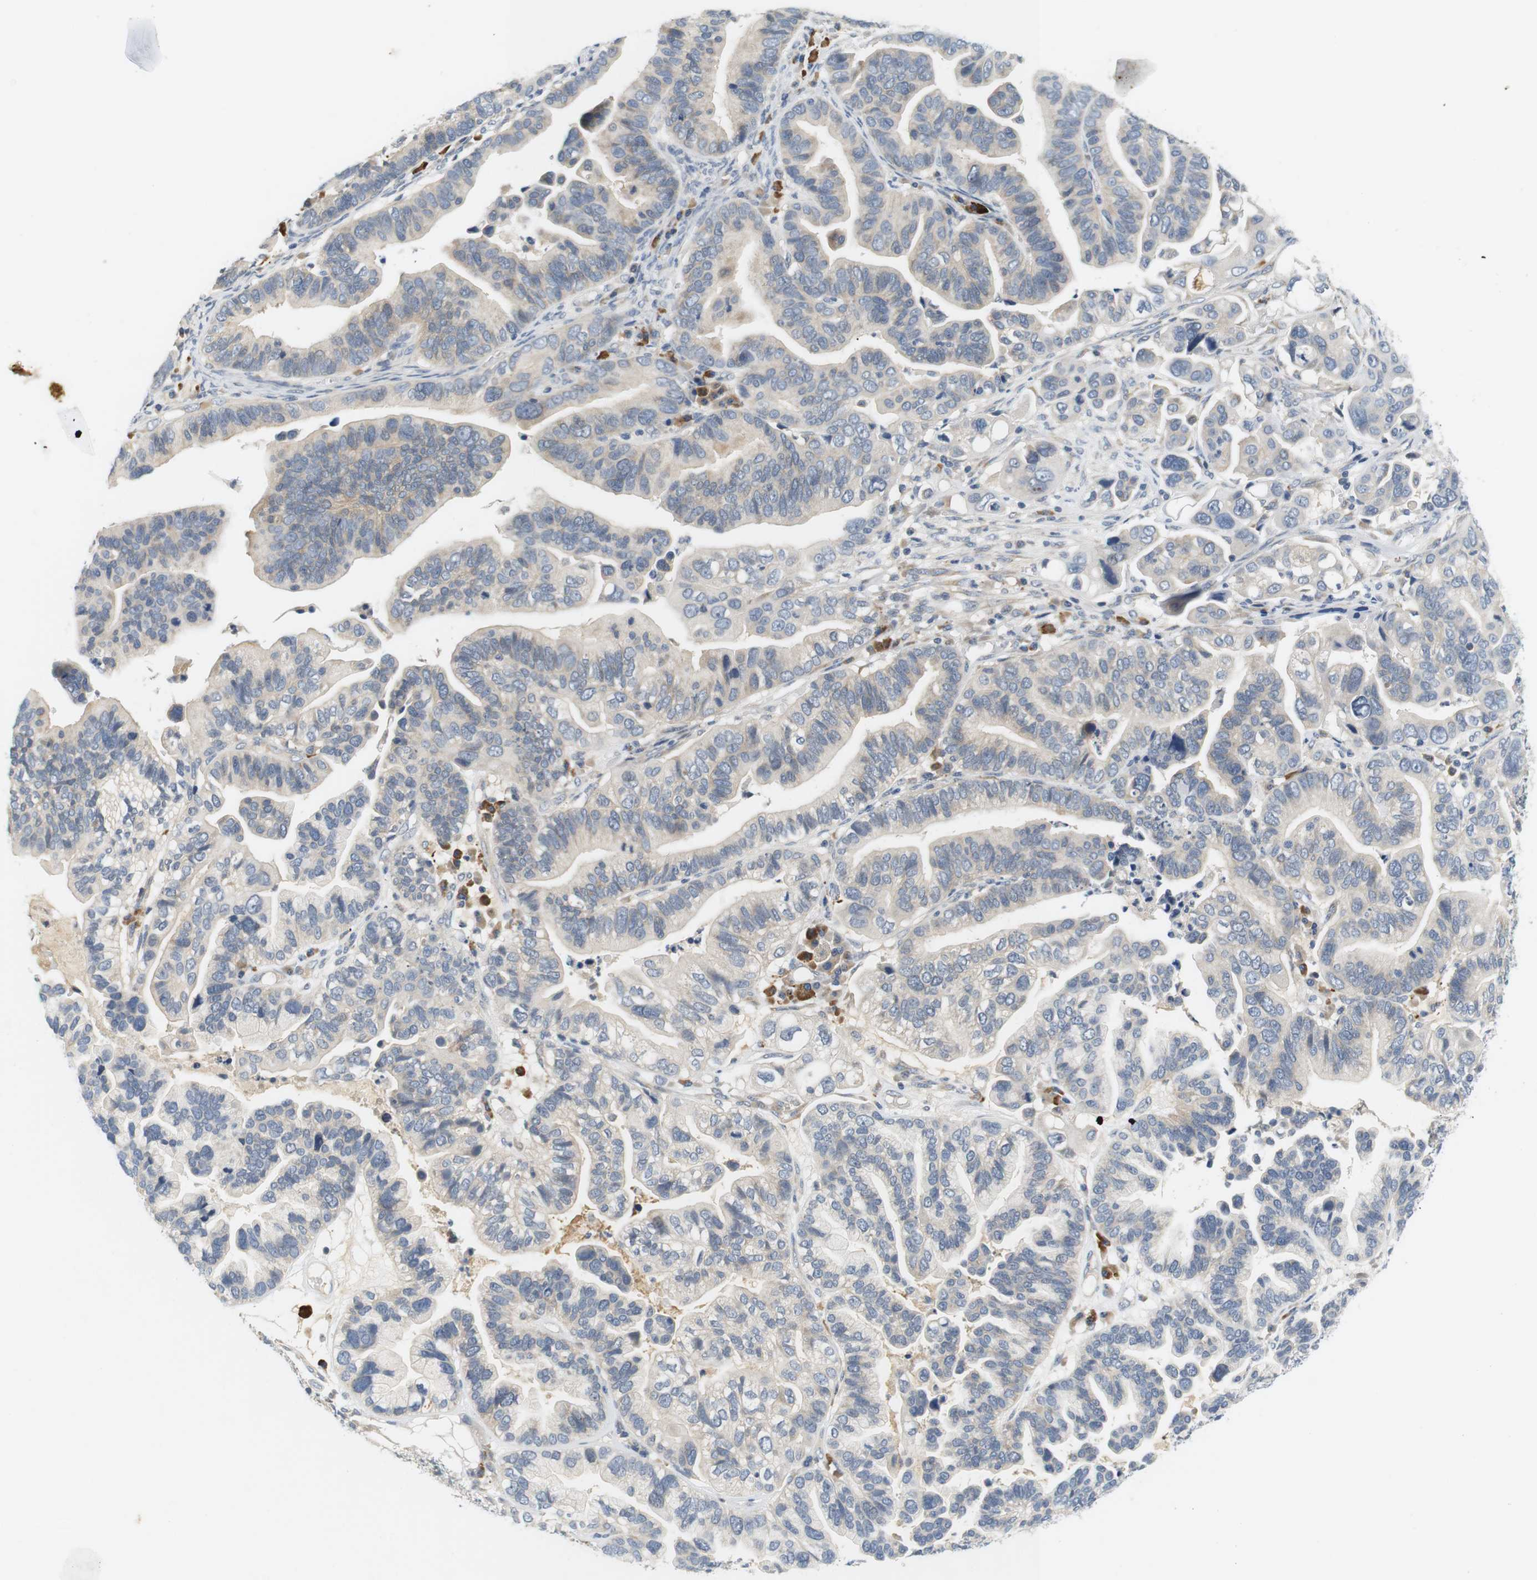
{"staining": {"intensity": "weak", "quantity": "<25%", "location": "cytoplasmic/membranous"}, "tissue": "ovarian cancer", "cell_type": "Tumor cells", "image_type": "cancer", "snomed": [{"axis": "morphology", "description": "Cystadenocarcinoma, serous, NOS"}, {"axis": "topography", "description": "Ovary"}], "caption": "This micrograph is of ovarian cancer stained with immunohistochemistry (IHC) to label a protein in brown with the nuclei are counter-stained blue. There is no staining in tumor cells. The staining was performed using DAB to visualize the protein expression in brown, while the nuclei were stained in blue with hematoxylin (Magnification: 20x).", "gene": "EVA1C", "patient": {"sex": "female", "age": 56}}